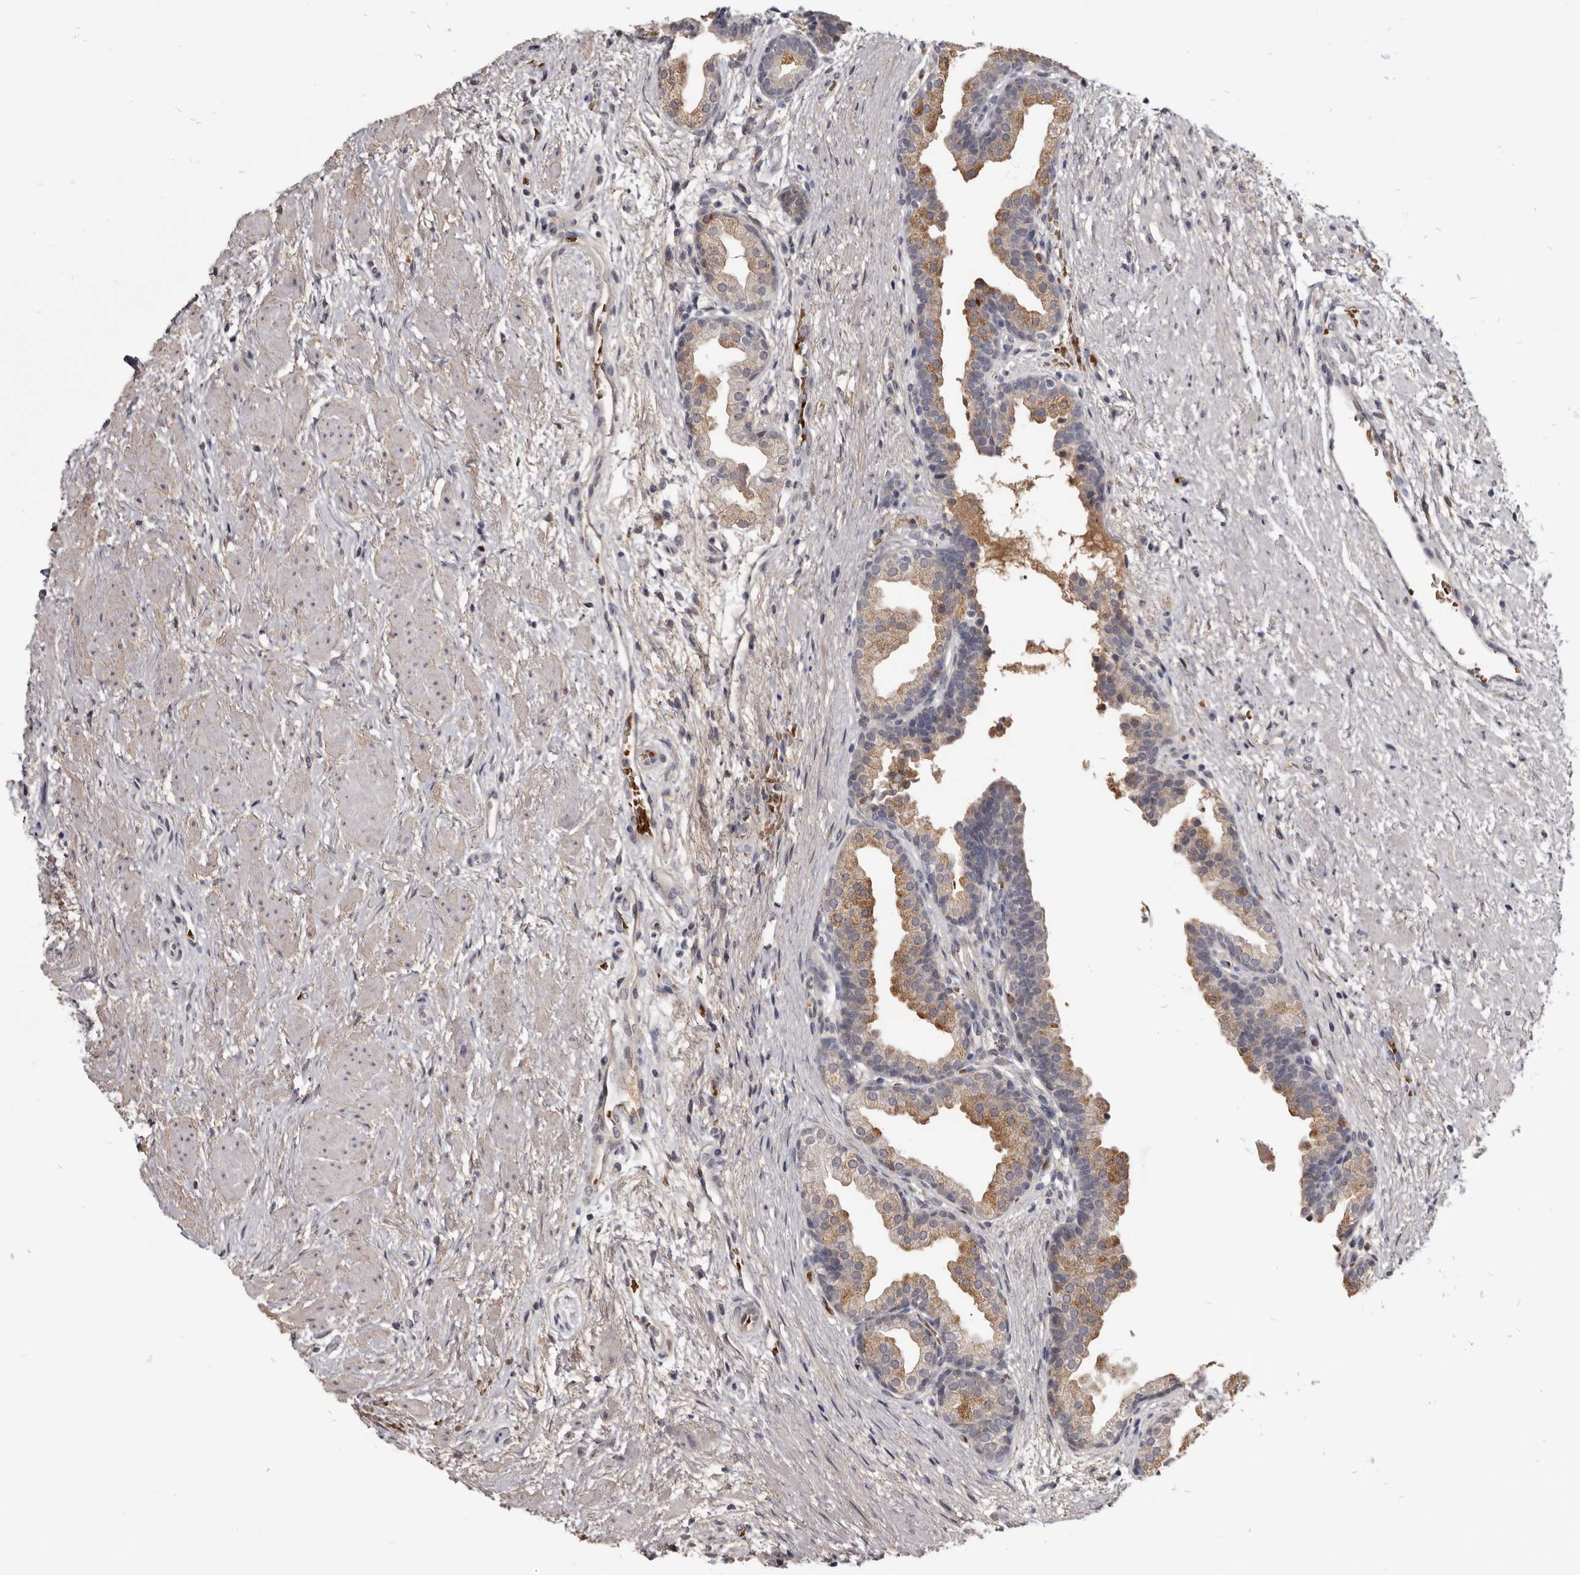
{"staining": {"intensity": "moderate", "quantity": "<25%", "location": "cytoplasmic/membranous"}, "tissue": "prostate", "cell_type": "Glandular cells", "image_type": "normal", "snomed": [{"axis": "morphology", "description": "Normal tissue, NOS"}, {"axis": "topography", "description": "Prostate"}], "caption": "This histopathology image reveals immunohistochemistry staining of benign human prostate, with low moderate cytoplasmic/membranous positivity in approximately <25% of glandular cells.", "gene": "NENF", "patient": {"sex": "male", "age": 48}}